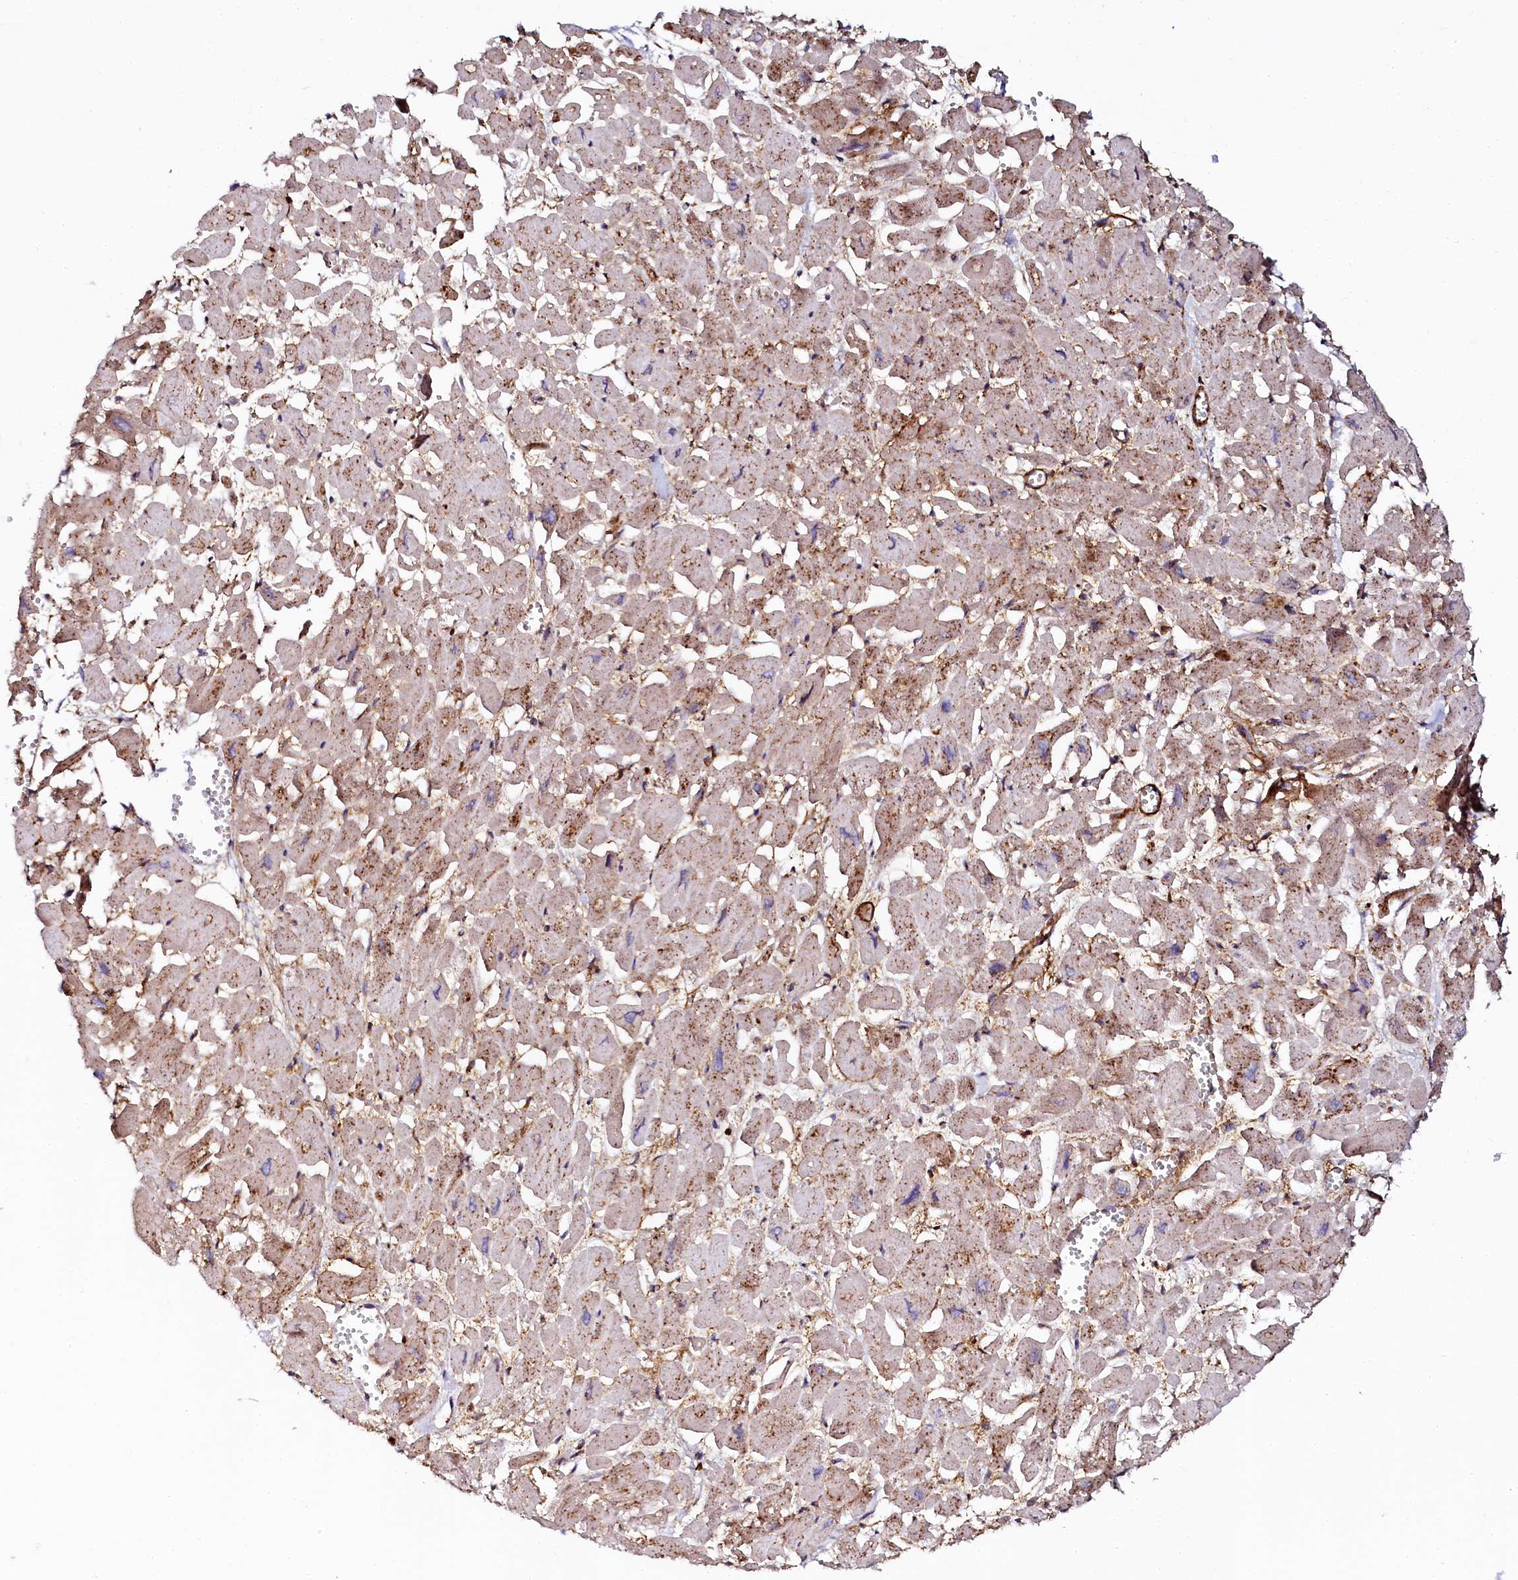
{"staining": {"intensity": "moderate", "quantity": "25%-75%", "location": "cytoplasmic/membranous"}, "tissue": "heart muscle", "cell_type": "Cardiomyocytes", "image_type": "normal", "snomed": [{"axis": "morphology", "description": "Normal tissue, NOS"}, {"axis": "topography", "description": "Heart"}], "caption": "Brown immunohistochemical staining in unremarkable heart muscle demonstrates moderate cytoplasmic/membranous positivity in approximately 25%-75% of cardiomyocytes. Nuclei are stained in blue.", "gene": "AAAS", "patient": {"sex": "male", "age": 54}}